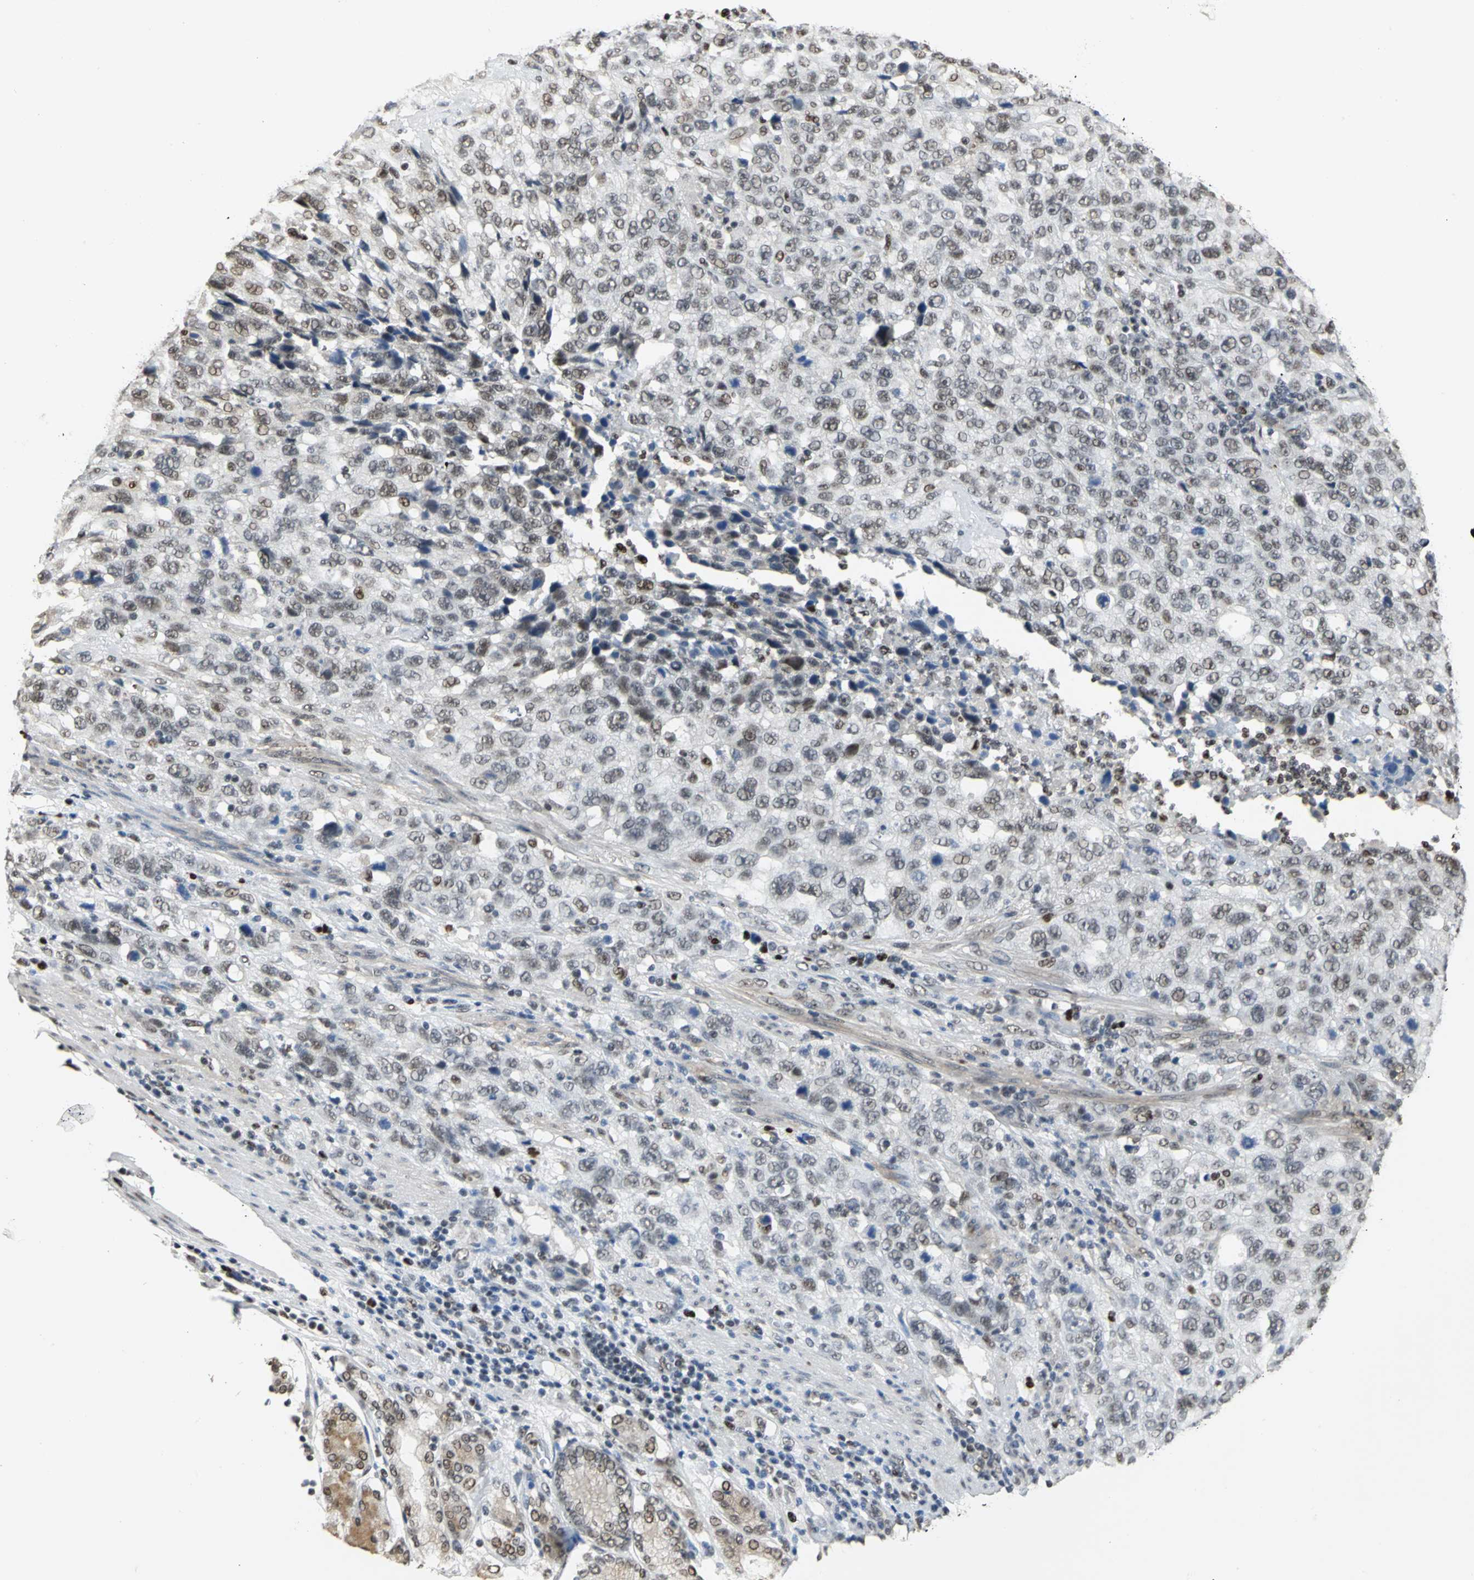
{"staining": {"intensity": "weak", "quantity": ">75%", "location": "nuclear"}, "tissue": "stomach cancer", "cell_type": "Tumor cells", "image_type": "cancer", "snomed": [{"axis": "morphology", "description": "Normal tissue, NOS"}, {"axis": "morphology", "description": "Adenocarcinoma, NOS"}, {"axis": "topography", "description": "Stomach"}], "caption": "Protein staining of stomach cancer tissue exhibits weak nuclear staining in approximately >75% of tumor cells.", "gene": "CCDC88C", "patient": {"sex": "male", "age": 48}}